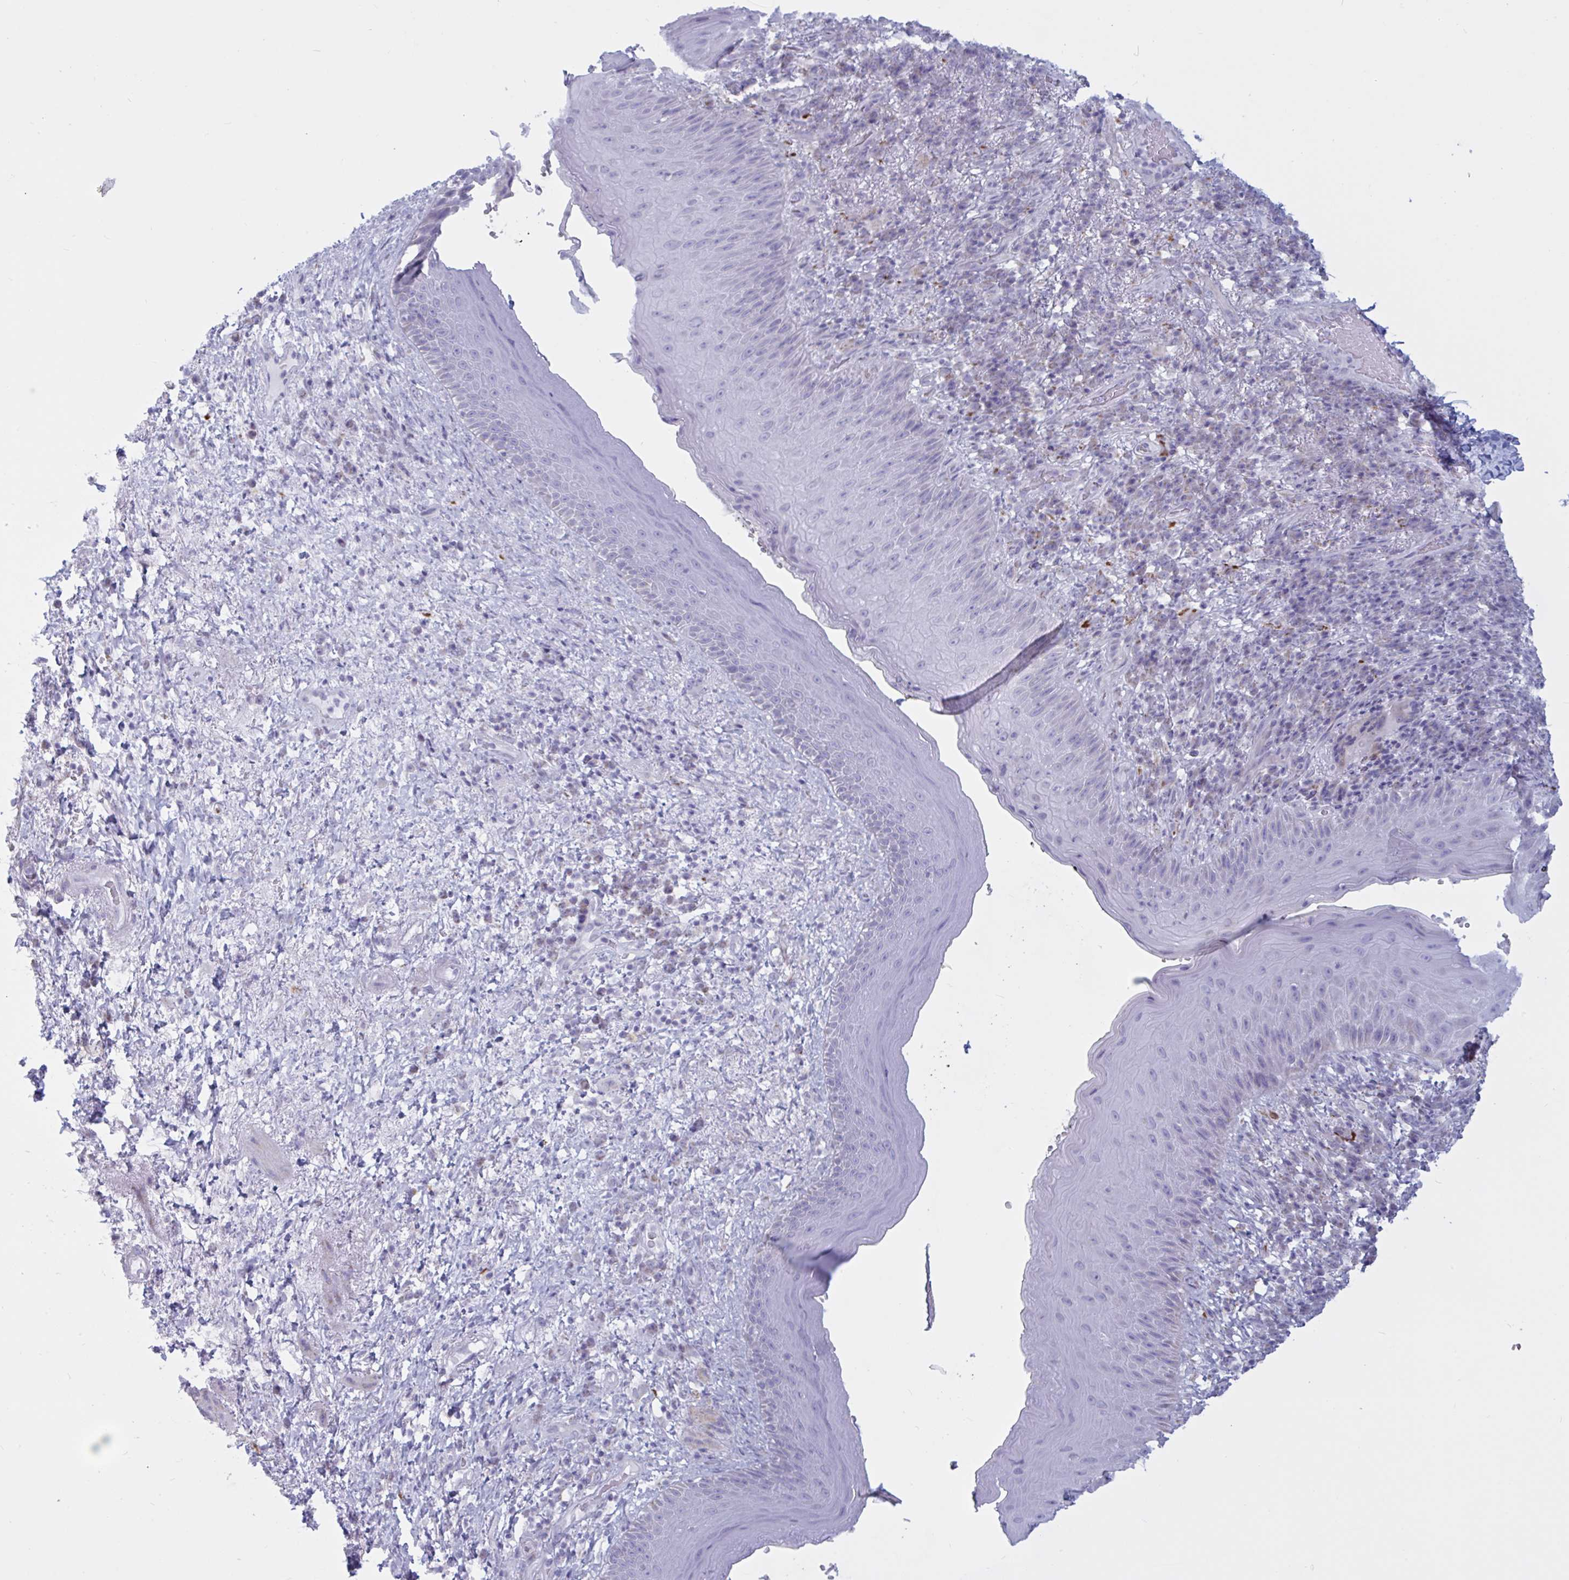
{"staining": {"intensity": "negative", "quantity": "none", "location": "none"}, "tissue": "skin", "cell_type": "Epidermal cells", "image_type": "normal", "snomed": [{"axis": "morphology", "description": "Normal tissue, NOS"}, {"axis": "topography", "description": "Anal"}], "caption": "DAB immunohistochemical staining of unremarkable skin shows no significant staining in epidermal cells.", "gene": "ATG9A", "patient": {"sex": "male", "age": 78}}